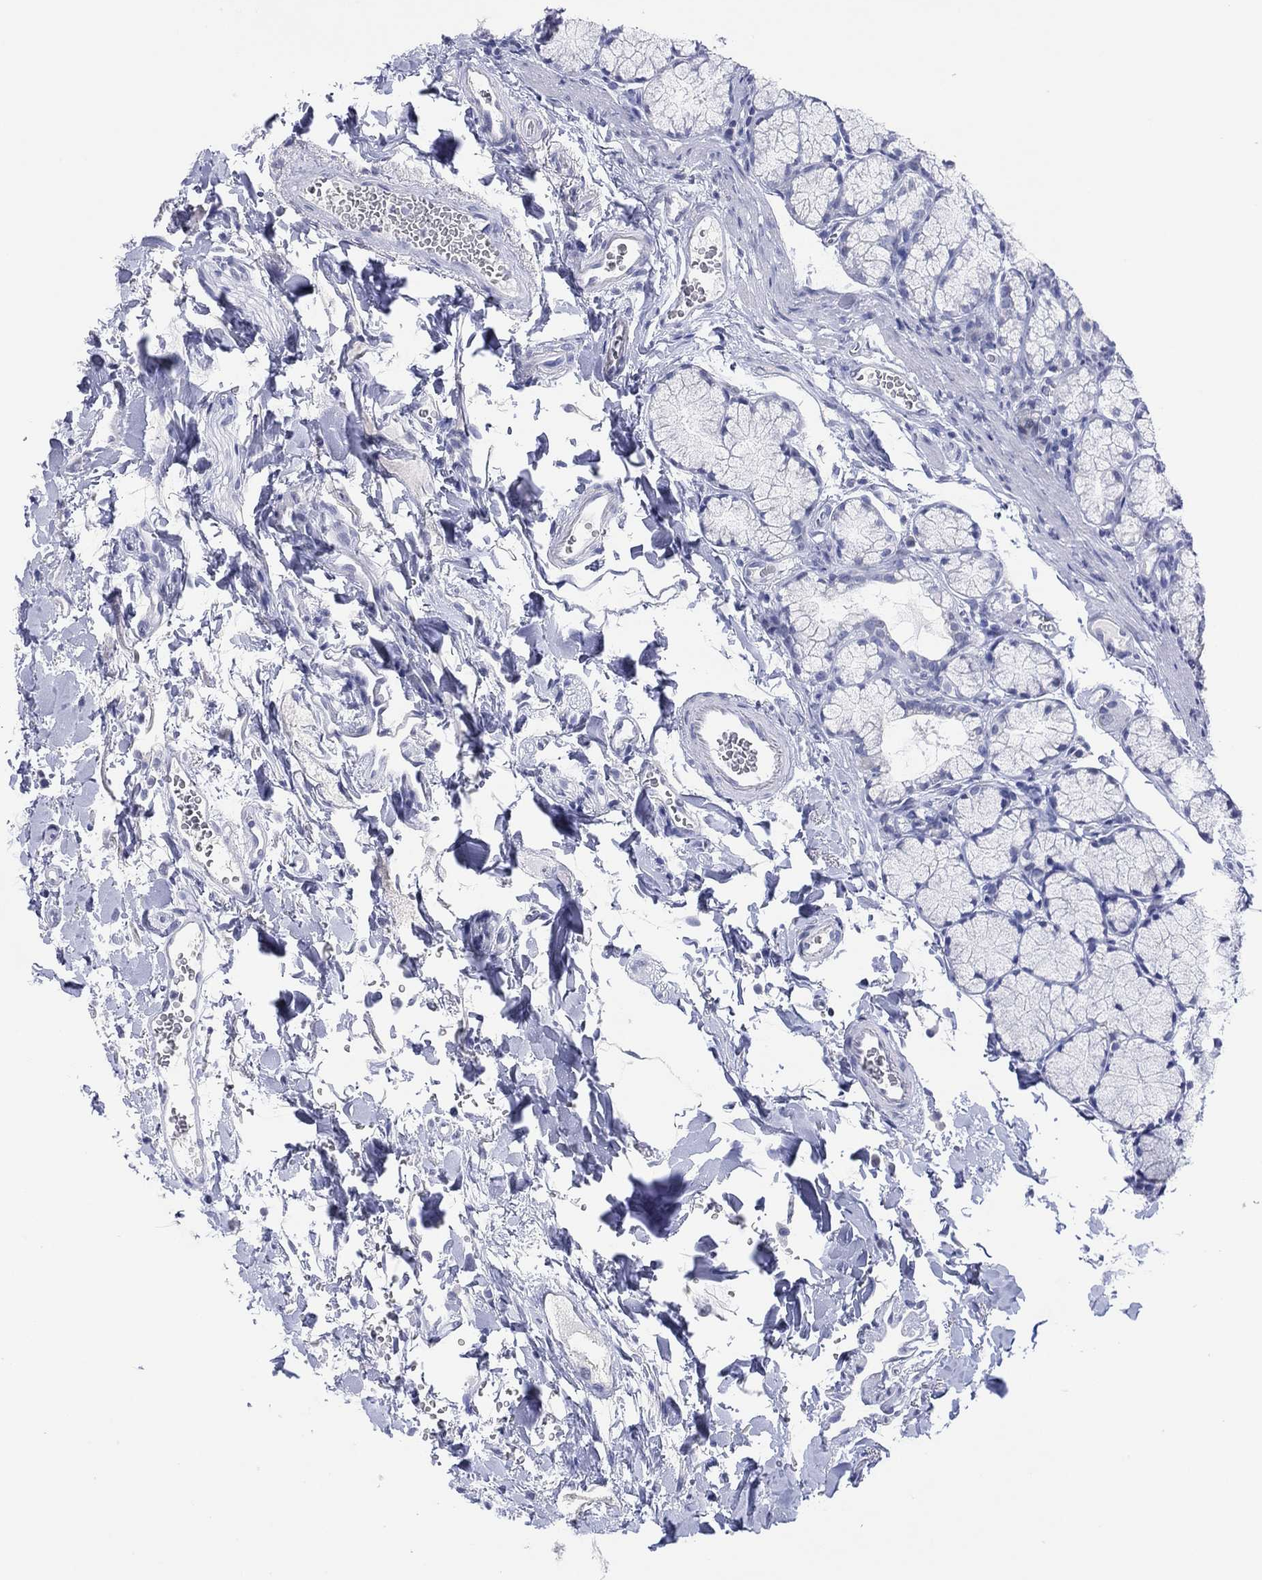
{"staining": {"intensity": "negative", "quantity": "none", "location": "none"}, "tissue": "duodenum", "cell_type": "Glandular cells", "image_type": "normal", "snomed": [{"axis": "morphology", "description": "Normal tissue, NOS"}, {"axis": "topography", "description": "Duodenum"}], "caption": "Histopathology image shows no protein positivity in glandular cells of normal duodenum.", "gene": "UTF1", "patient": {"sex": "female", "age": 67}}